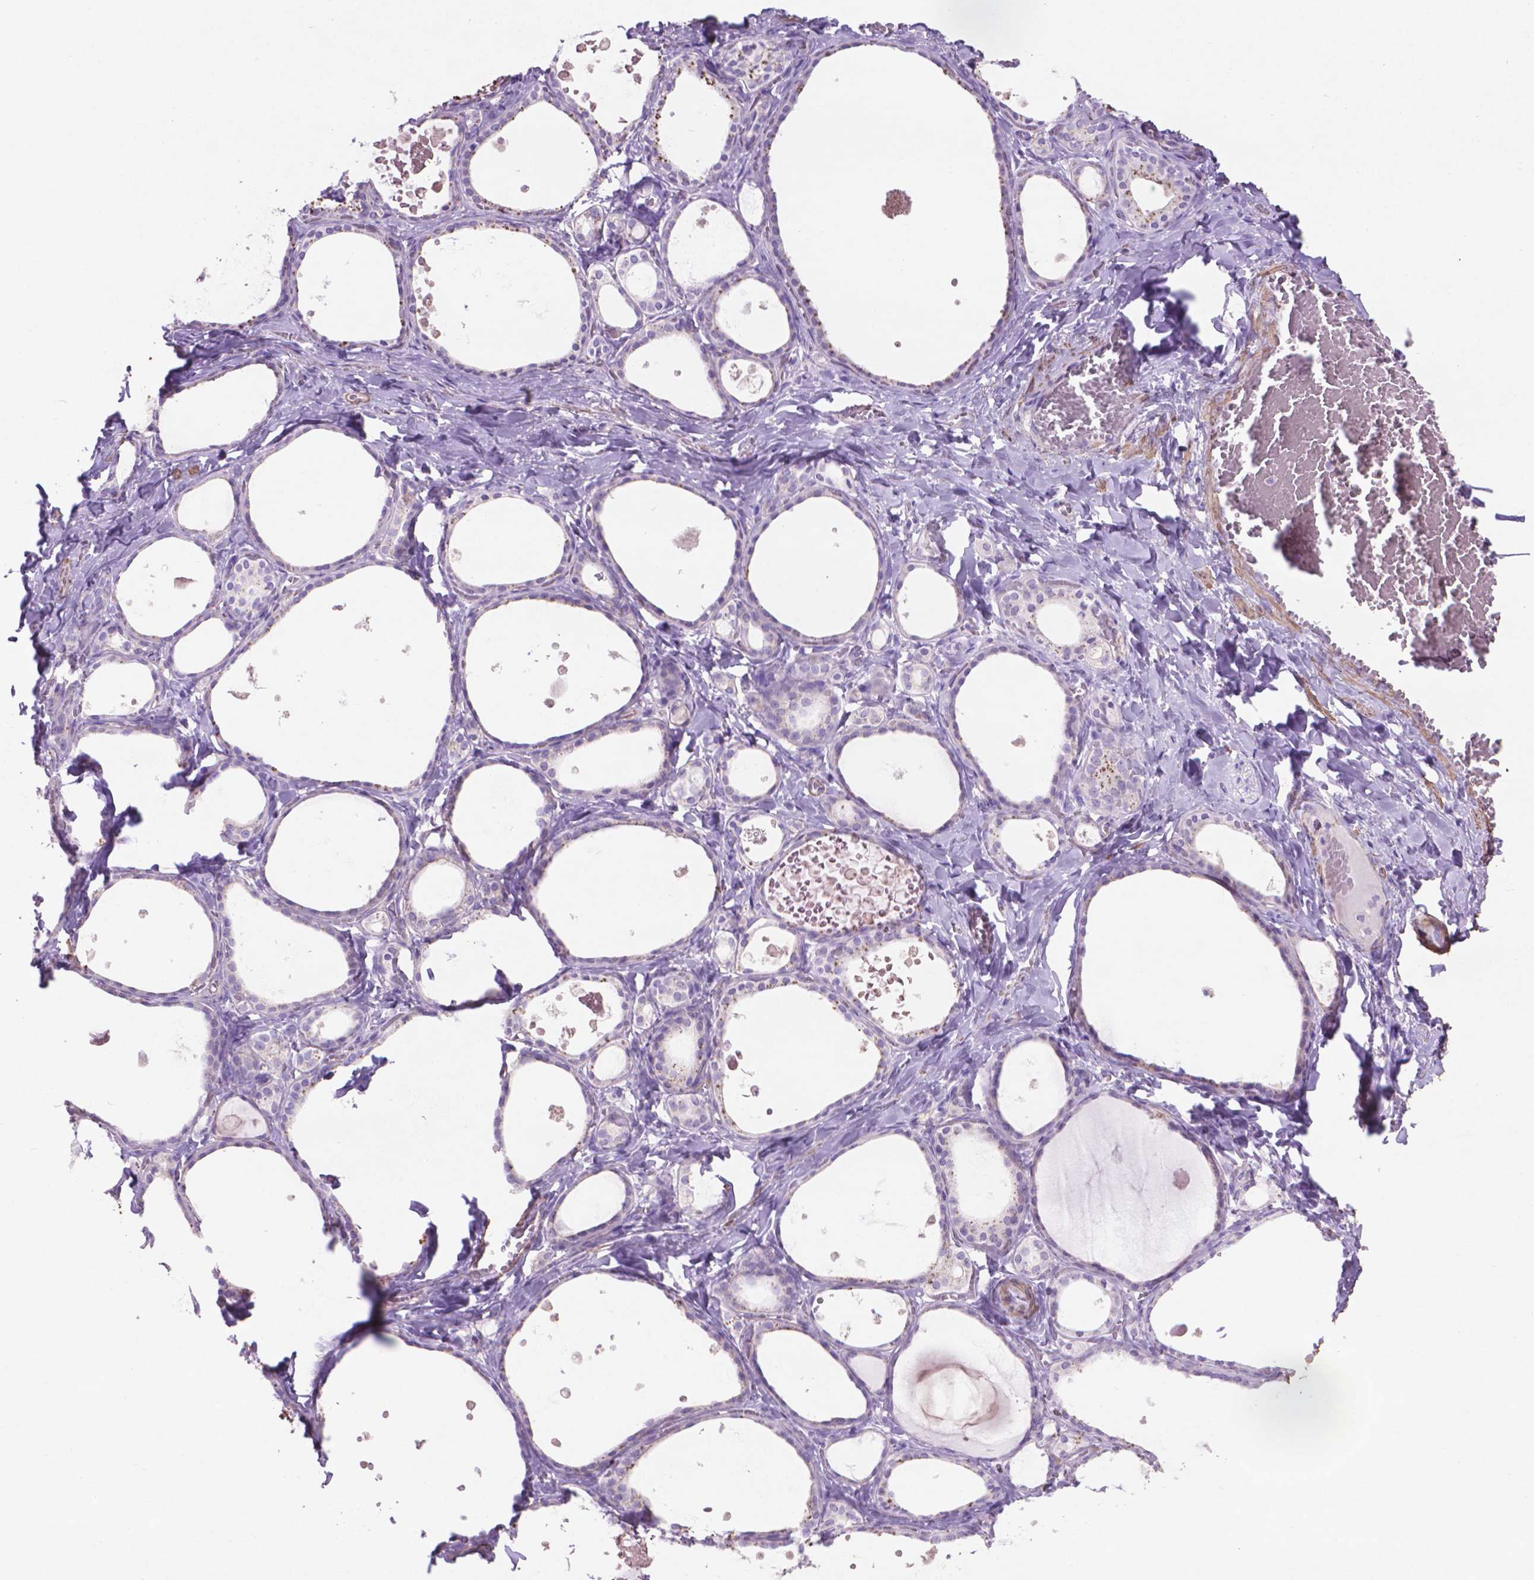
{"staining": {"intensity": "negative", "quantity": "none", "location": "none"}, "tissue": "thyroid gland", "cell_type": "Glandular cells", "image_type": "normal", "snomed": [{"axis": "morphology", "description": "Normal tissue, NOS"}, {"axis": "topography", "description": "Thyroid gland"}], "caption": "An immunohistochemistry micrograph of normal thyroid gland is shown. There is no staining in glandular cells of thyroid gland. The staining was performed using DAB (3,3'-diaminobenzidine) to visualize the protein expression in brown, while the nuclei were stained in blue with hematoxylin (Magnification: 20x).", "gene": "AQP10", "patient": {"sex": "female", "age": 56}}